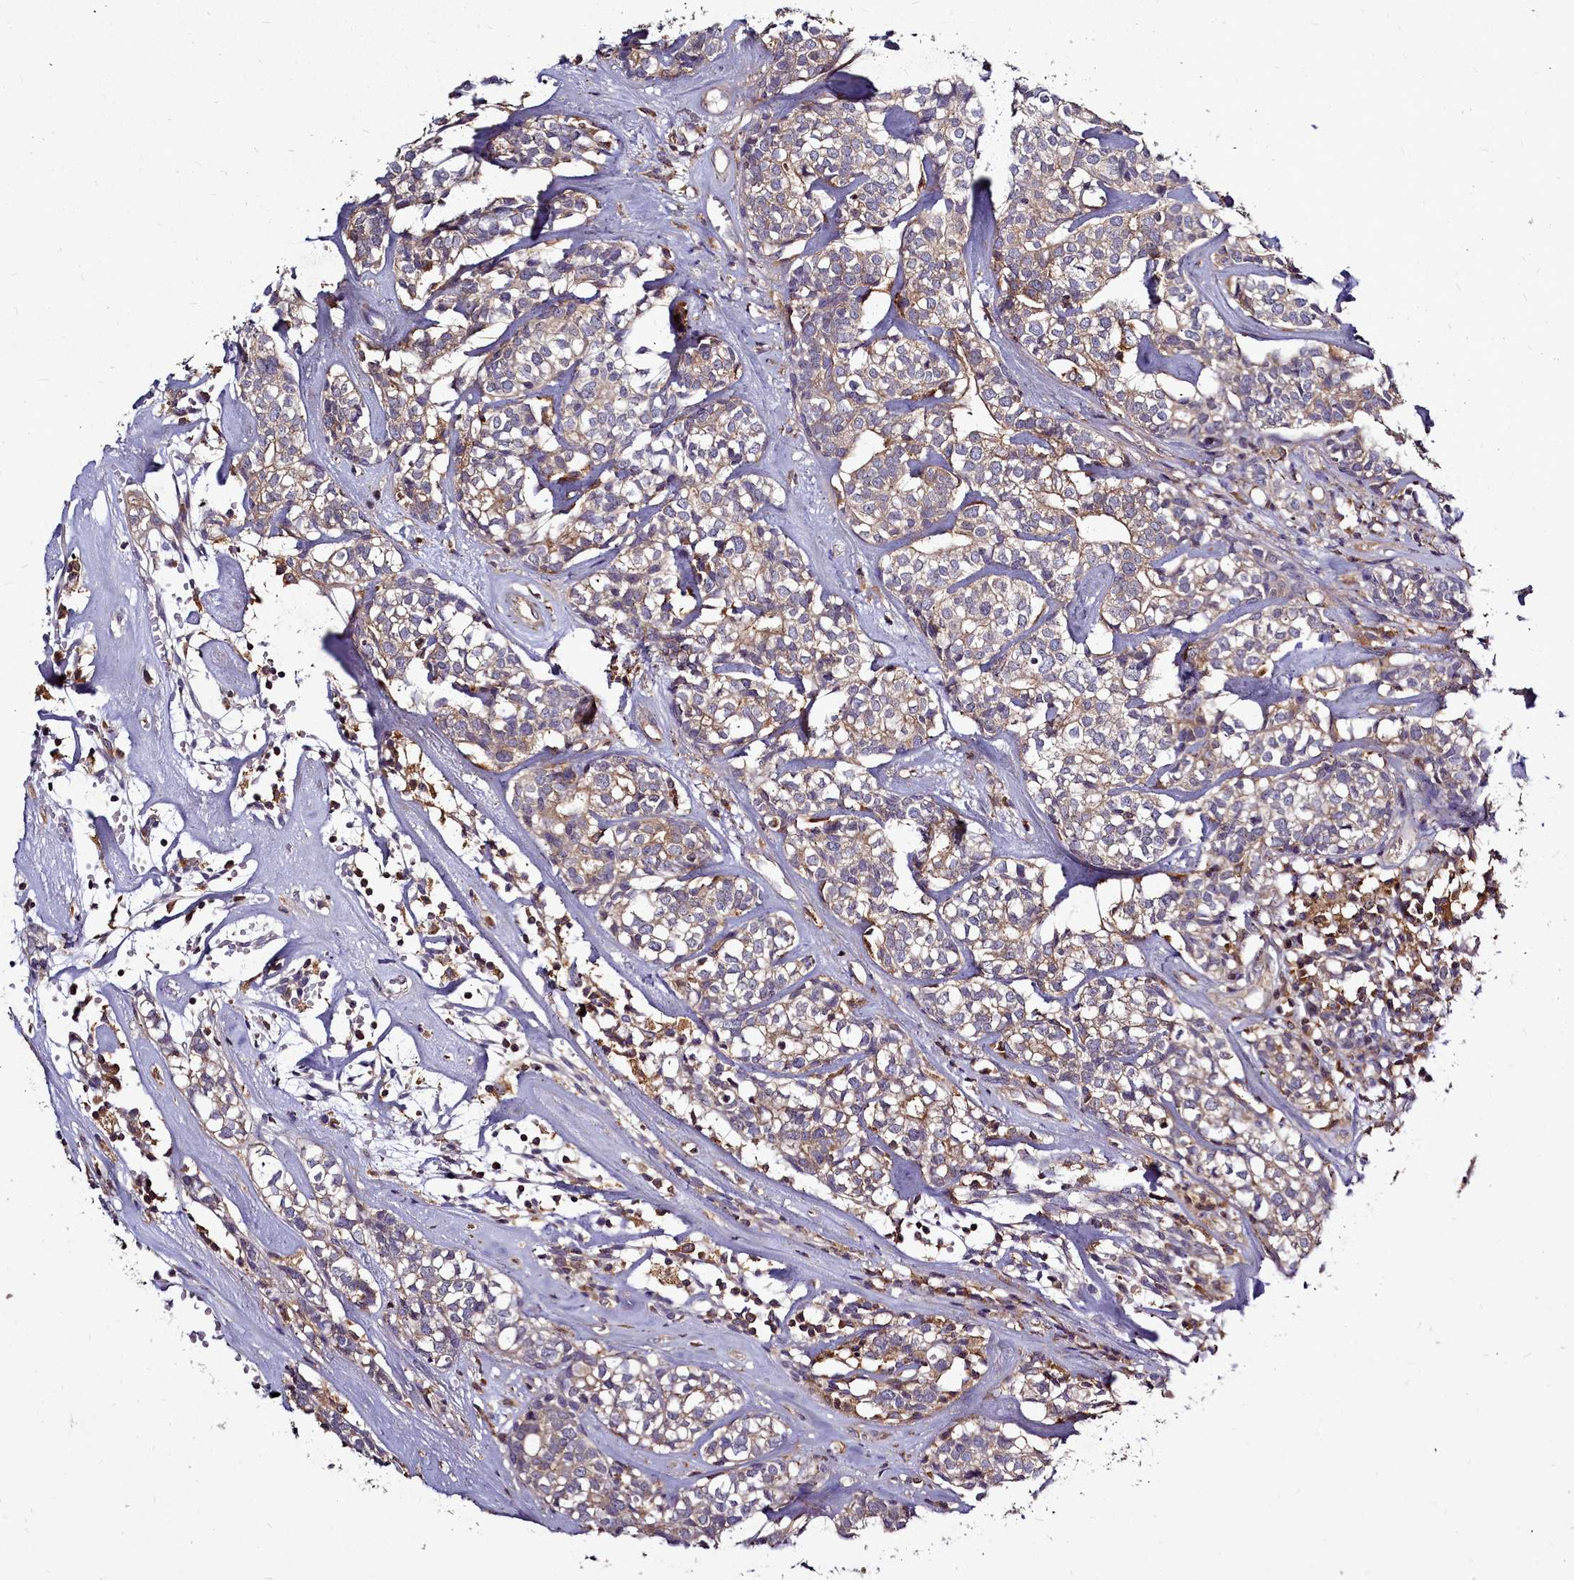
{"staining": {"intensity": "weak", "quantity": "25%-75%", "location": "cytoplasmic/membranous"}, "tissue": "head and neck cancer", "cell_type": "Tumor cells", "image_type": "cancer", "snomed": [{"axis": "morphology", "description": "Adenocarcinoma, NOS"}, {"axis": "topography", "description": "Salivary gland"}, {"axis": "topography", "description": "Head-Neck"}], "caption": "Head and neck cancer was stained to show a protein in brown. There is low levels of weak cytoplasmic/membranous expression in about 25%-75% of tumor cells.", "gene": "NCKAP1L", "patient": {"sex": "female", "age": 65}}